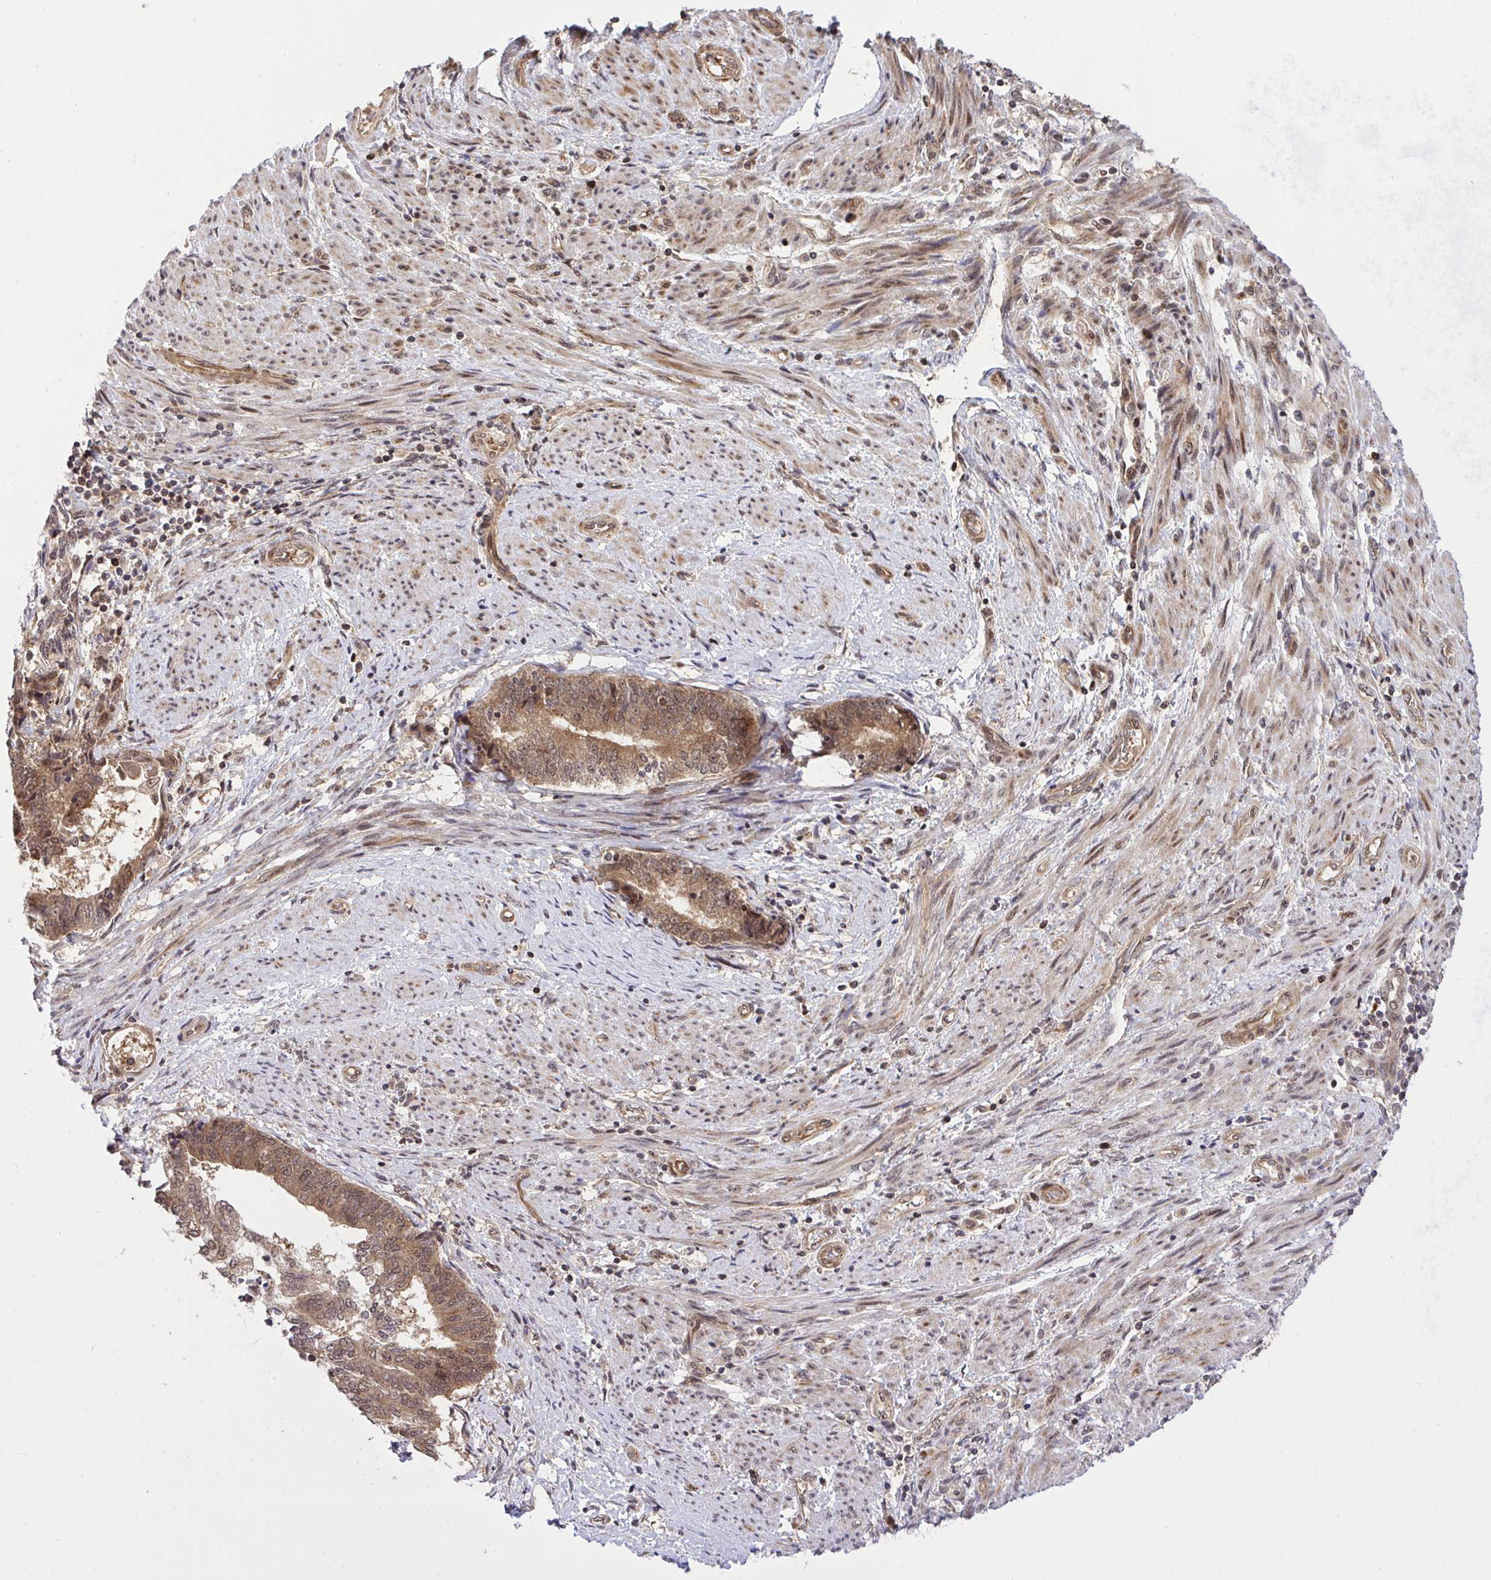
{"staining": {"intensity": "moderate", "quantity": ">75%", "location": "cytoplasmic/membranous"}, "tissue": "endometrial cancer", "cell_type": "Tumor cells", "image_type": "cancer", "snomed": [{"axis": "morphology", "description": "Adenocarcinoma, NOS"}, {"axis": "topography", "description": "Endometrium"}], "caption": "Approximately >75% of tumor cells in adenocarcinoma (endometrial) exhibit moderate cytoplasmic/membranous protein expression as visualized by brown immunohistochemical staining.", "gene": "ERI1", "patient": {"sex": "female", "age": 65}}